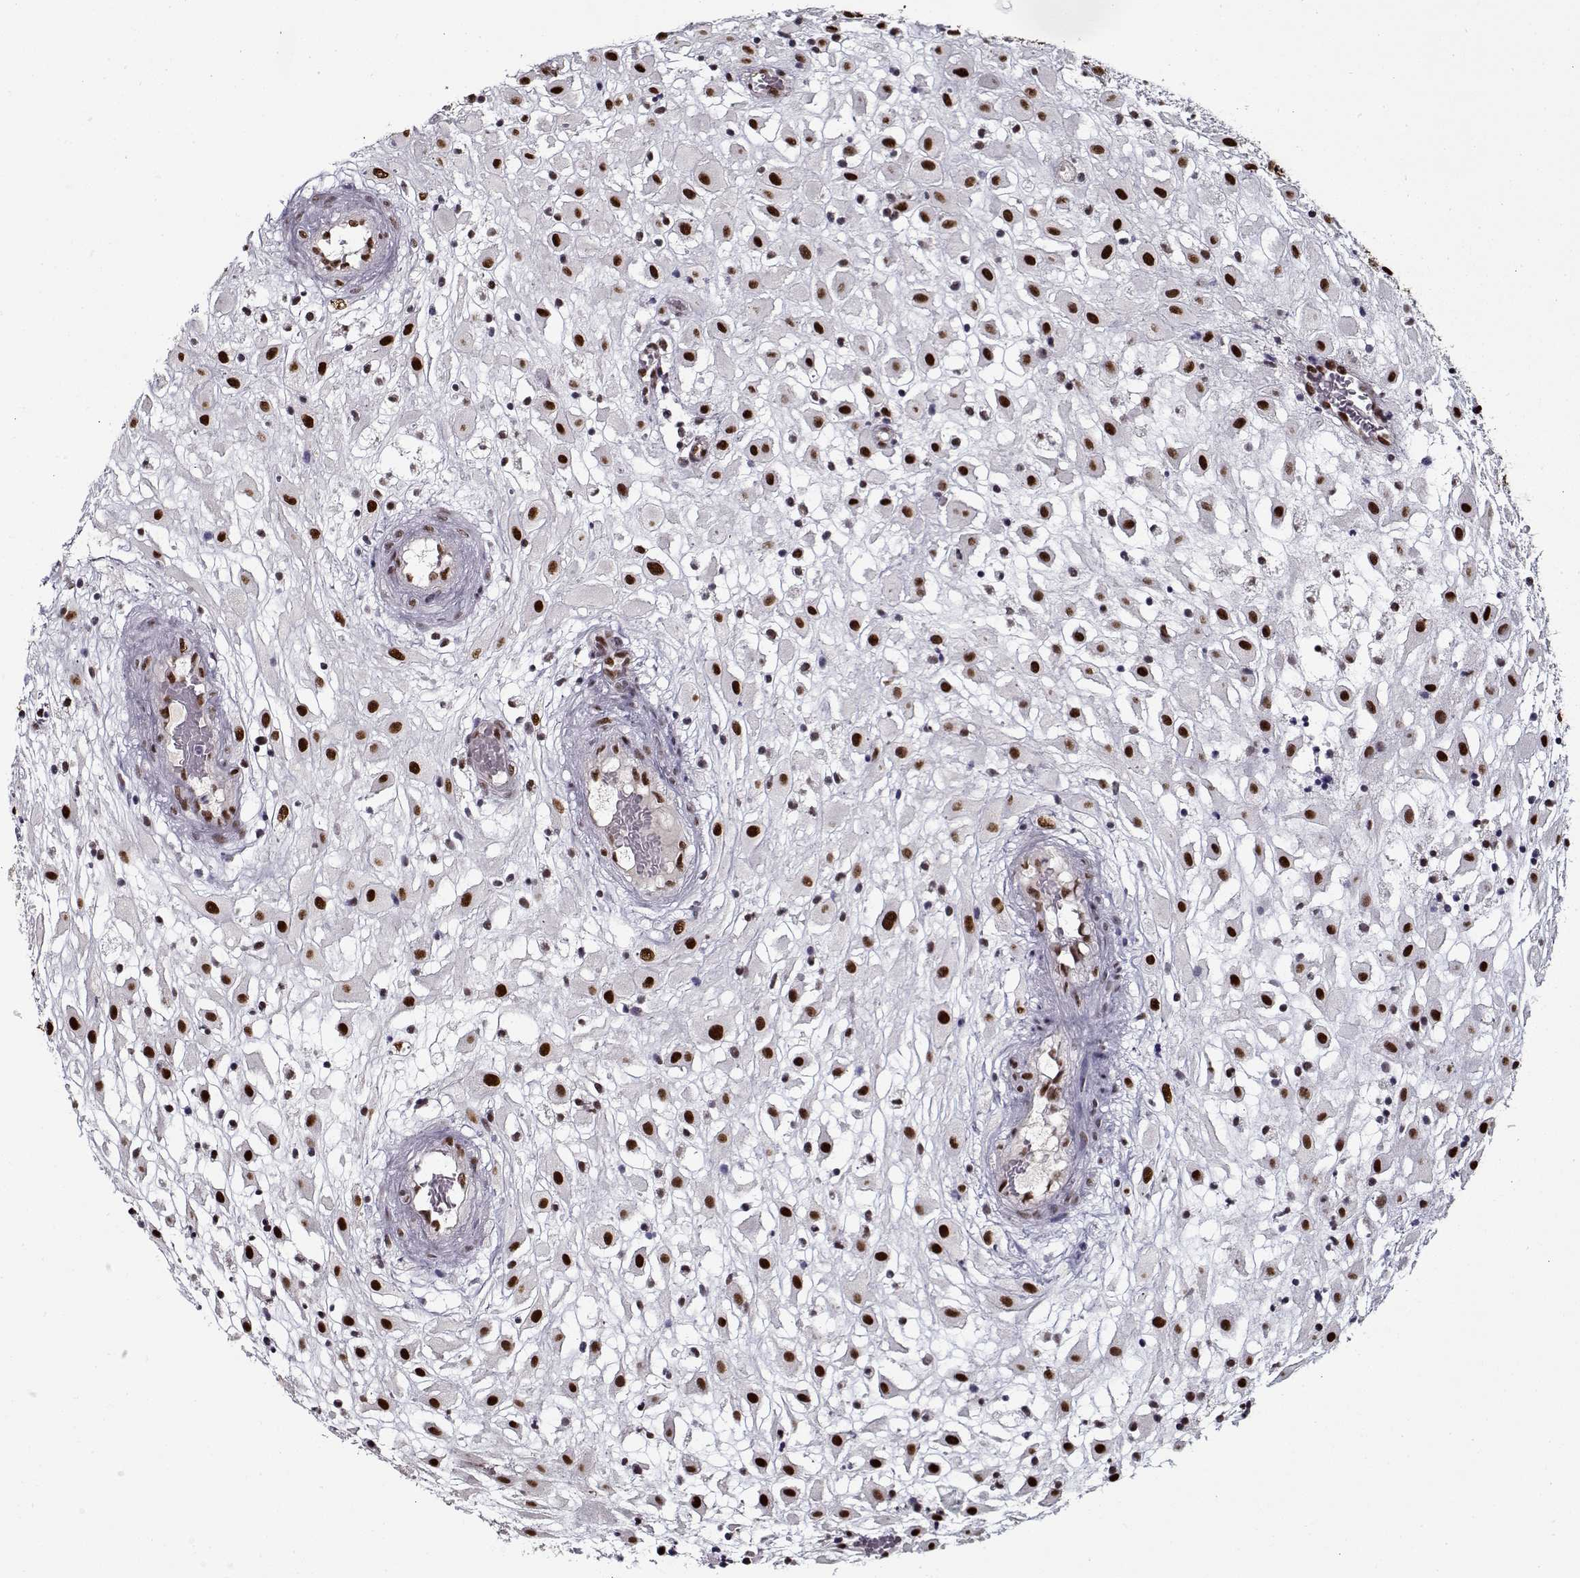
{"staining": {"intensity": "strong", "quantity": ">75%", "location": "nuclear"}, "tissue": "placenta", "cell_type": "Decidual cells", "image_type": "normal", "snomed": [{"axis": "morphology", "description": "Normal tissue, NOS"}, {"axis": "topography", "description": "Placenta"}], "caption": "Immunohistochemical staining of normal placenta demonstrates high levels of strong nuclear expression in approximately >75% of decidual cells. The staining was performed using DAB to visualize the protein expression in brown, while the nuclei were stained in blue with hematoxylin (Magnification: 20x).", "gene": "PRMT1", "patient": {"sex": "female", "age": 24}}